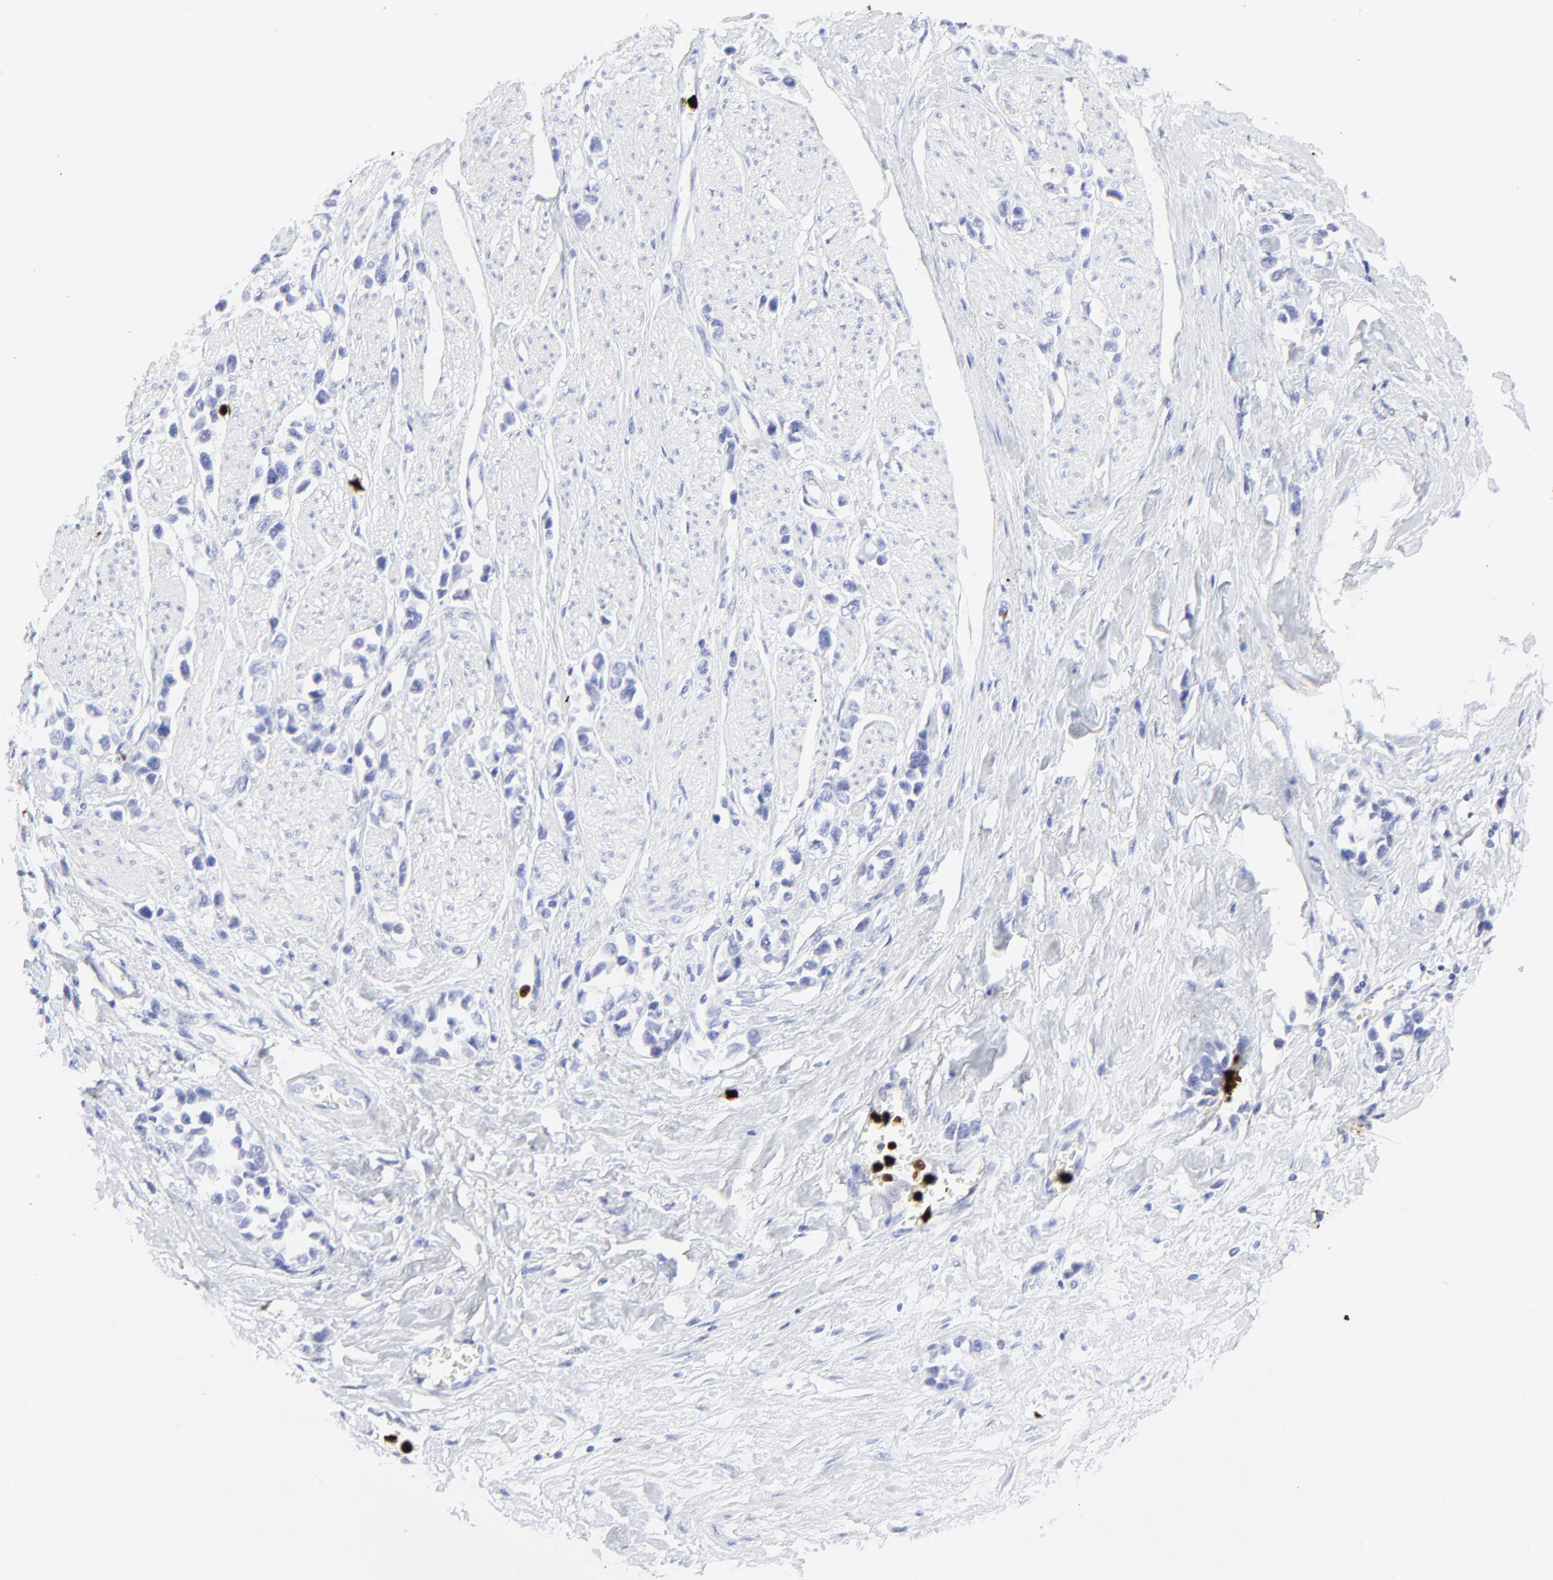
{"staining": {"intensity": "negative", "quantity": "none", "location": "none"}, "tissue": "stomach cancer", "cell_type": "Tumor cells", "image_type": "cancer", "snomed": [{"axis": "morphology", "description": "Adenocarcinoma, NOS"}, {"axis": "topography", "description": "Stomach, upper"}], "caption": "IHC photomicrograph of human stomach adenocarcinoma stained for a protein (brown), which displays no staining in tumor cells. (IHC, brightfield microscopy, high magnification).", "gene": "S100A12", "patient": {"sex": "male", "age": 76}}